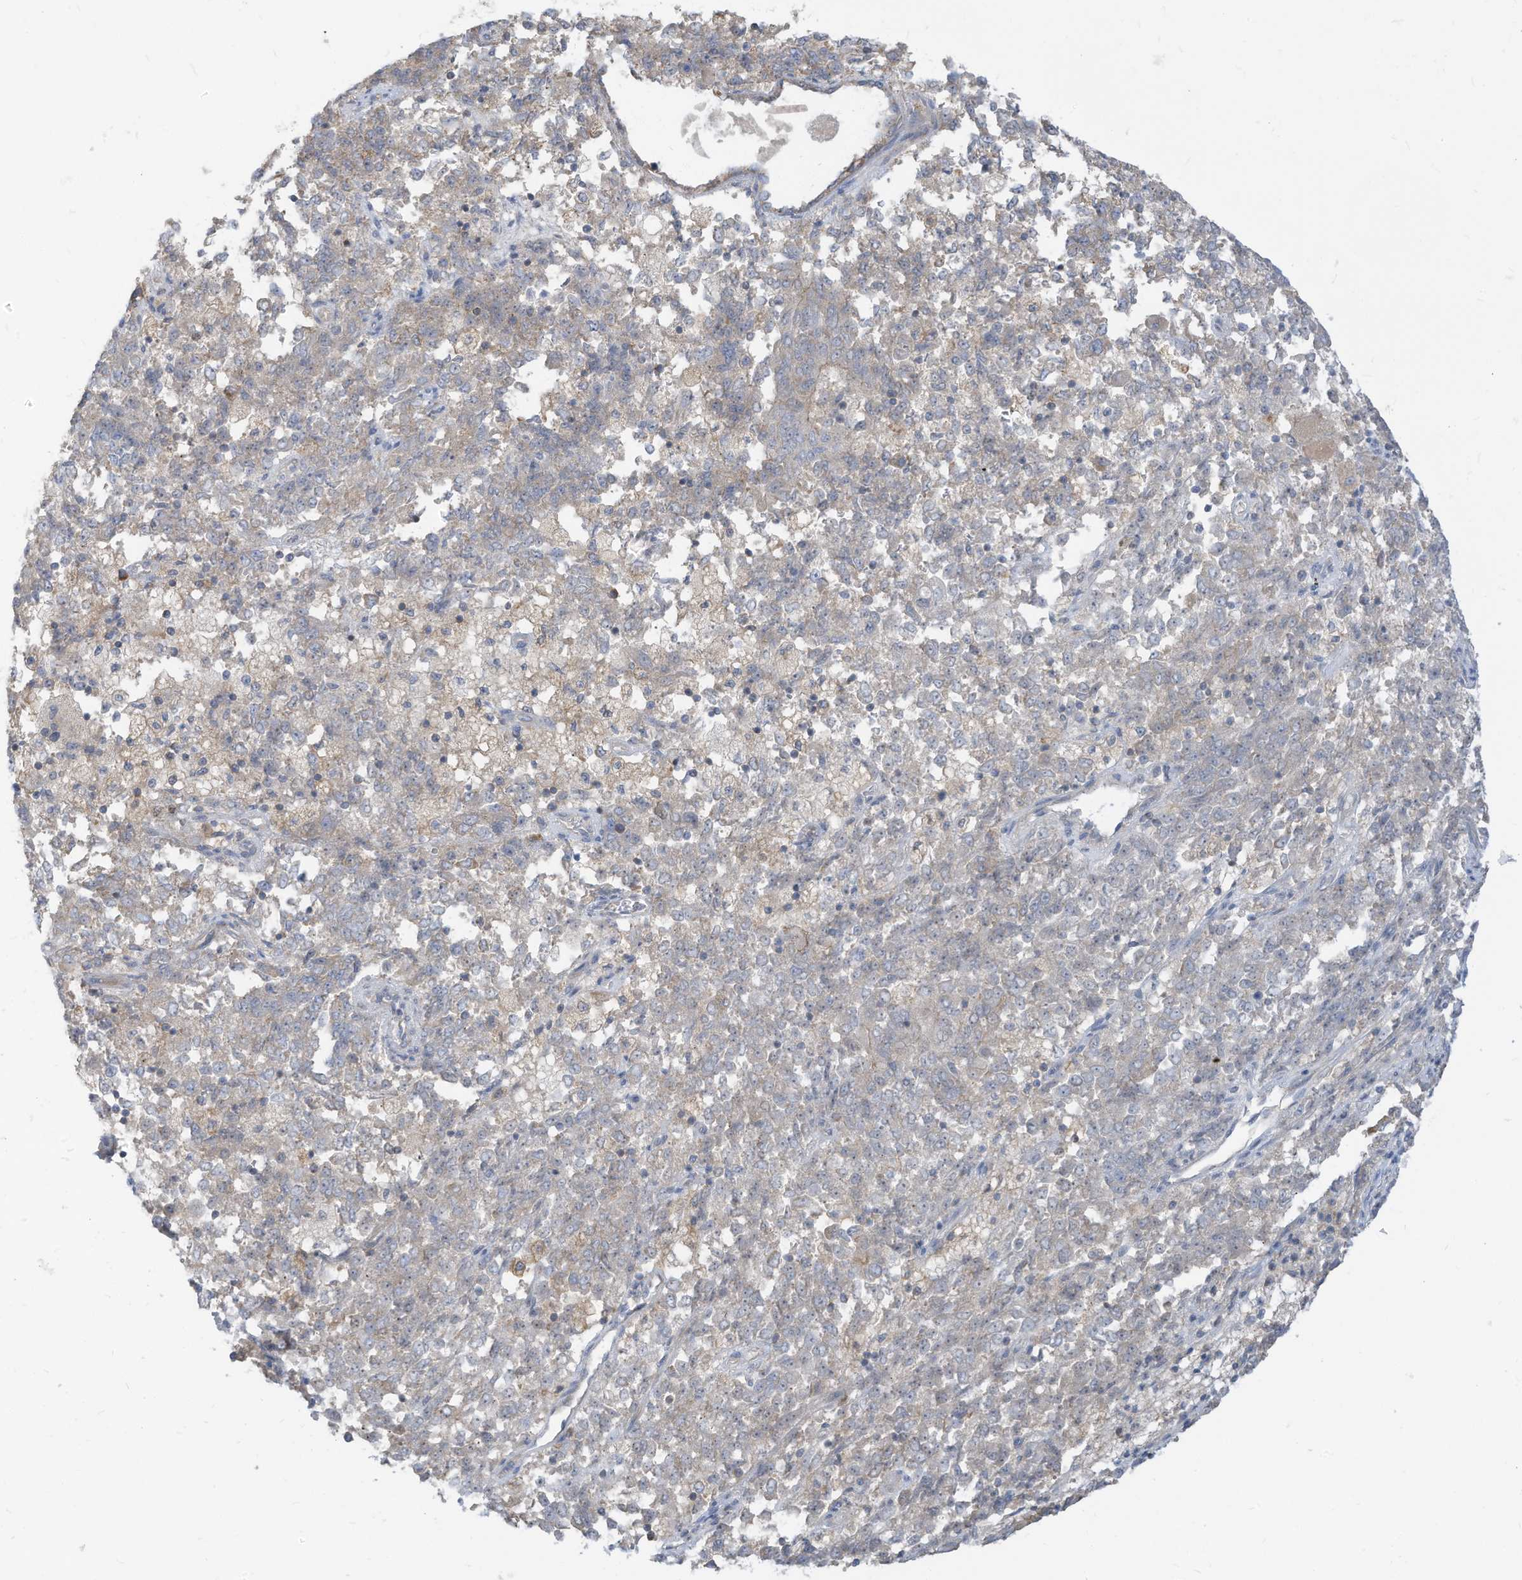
{"staining": {"intensity": "negative", "quantity": "none", "location": "none"}, "tissue": "endometrial cancer", "cell_type": "Tumor cells", "image_type": "cancer", "snomed": [{"axis": "morphology", "description": "Adenocarcinoma, NOS"}, {"axis": "topography", "description": "Endometrium"}], "caption": "An immunohistochemistry (IHC) photomicrograph of endometrial cancer is shown. There is no staining in tumor cells of endometrial cancer. The staining was performed using DAB to visualize the protein expression in brown, while the nuclei were stained in blue with hematoxylin (Magnification: 20x).", "gene": "GTPBP2", "patient": {"sex": "female", "age": 80}}